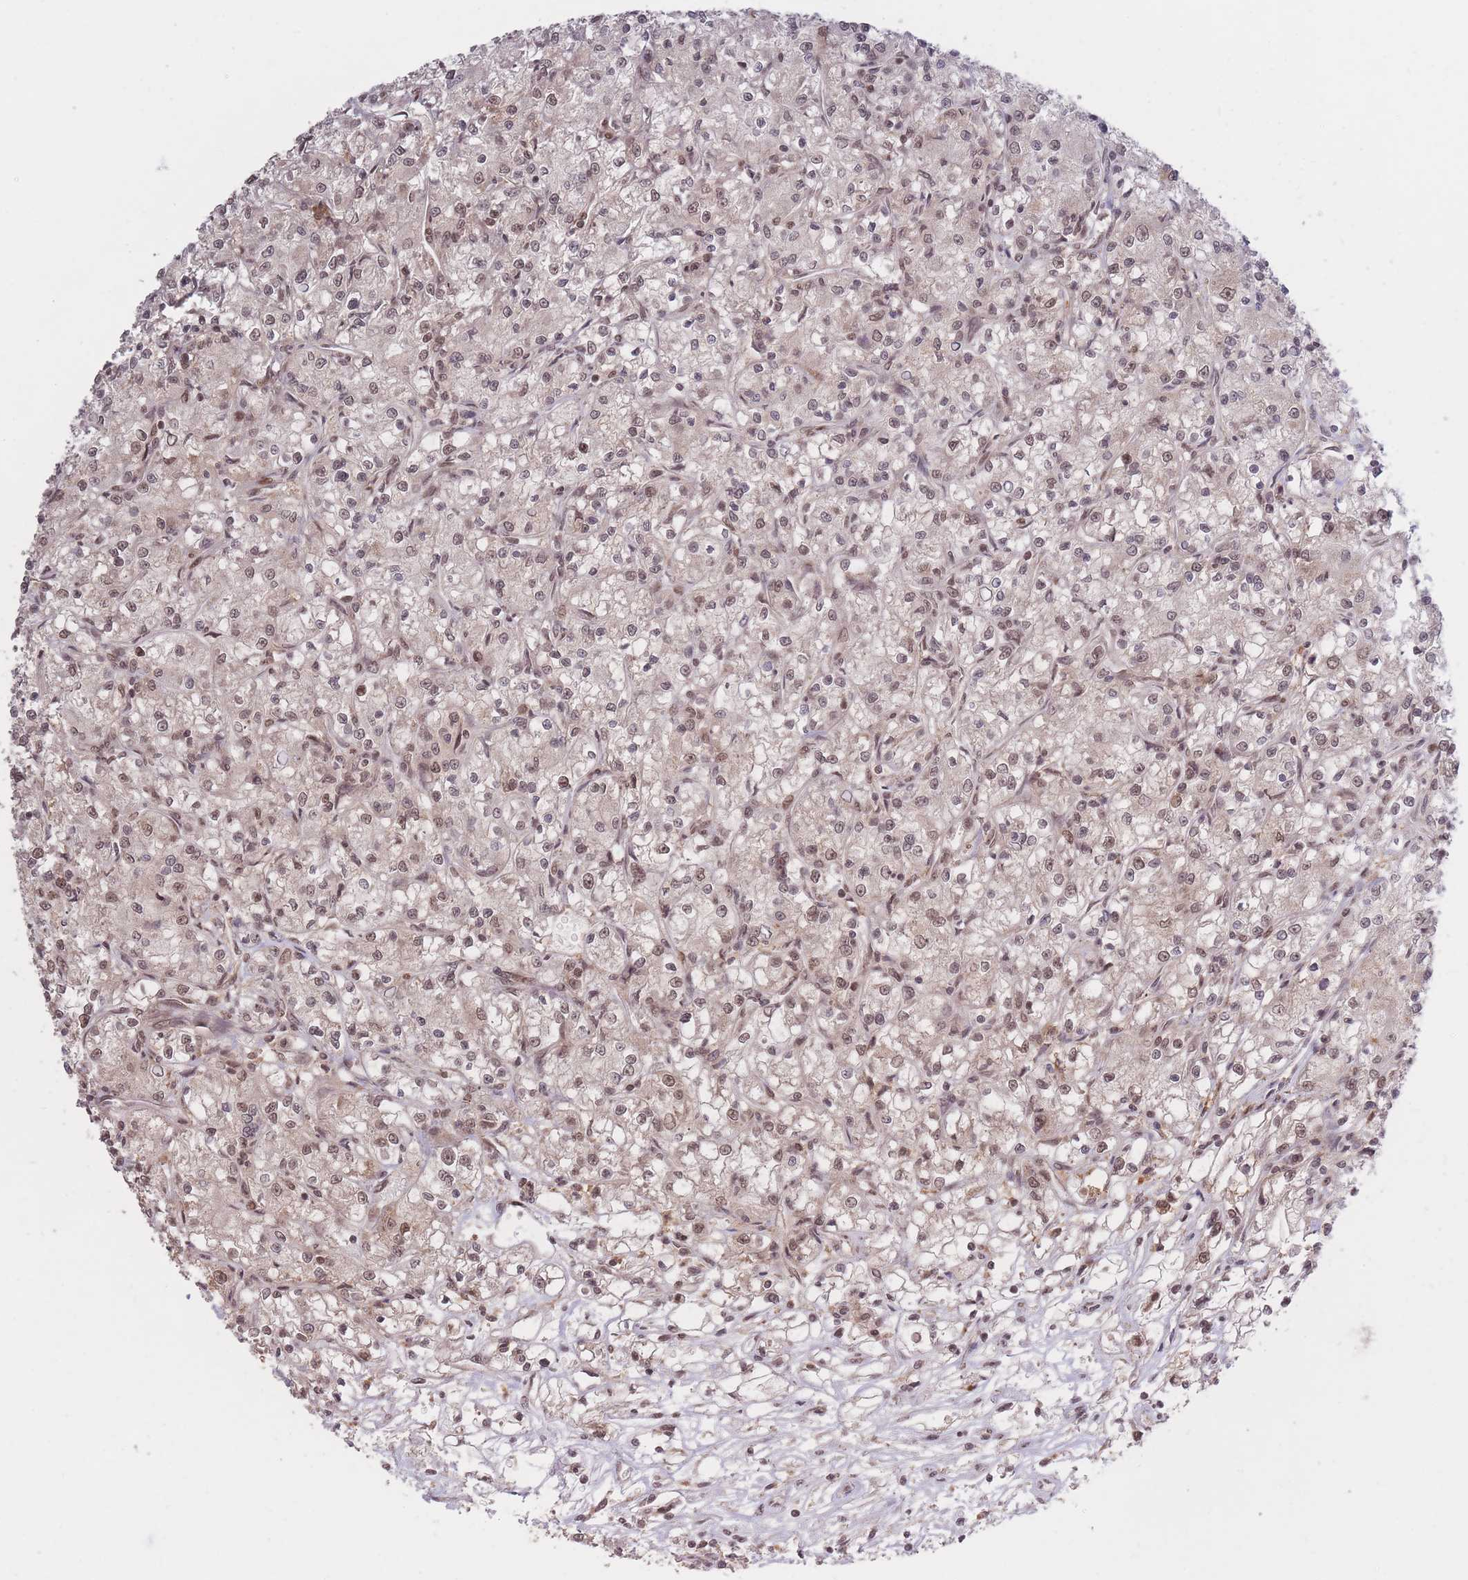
{"staining": {"intensity": "weak", "quantity": "25%-75%", "location": "nuclear"}, "tissue": "renal cancer", "cell_type": "Tumor cells", "image_type": "cancer", "snomed": [{"axis": "morphology", "description": "Adenocarcinoma, NOS"}, {"axis": "topography", "description": "Kidney"}], "caption": "Immunohistochemistry (DAB (3,3'-diaminobenzidine)) staining of renal cancer (adenocarcinoma) demonstrates weak nuclear protein staining in approximately 25%-75% of tumor cells.", "gene": "SRA1", "patient": {"sex": "female", "age": 59}}